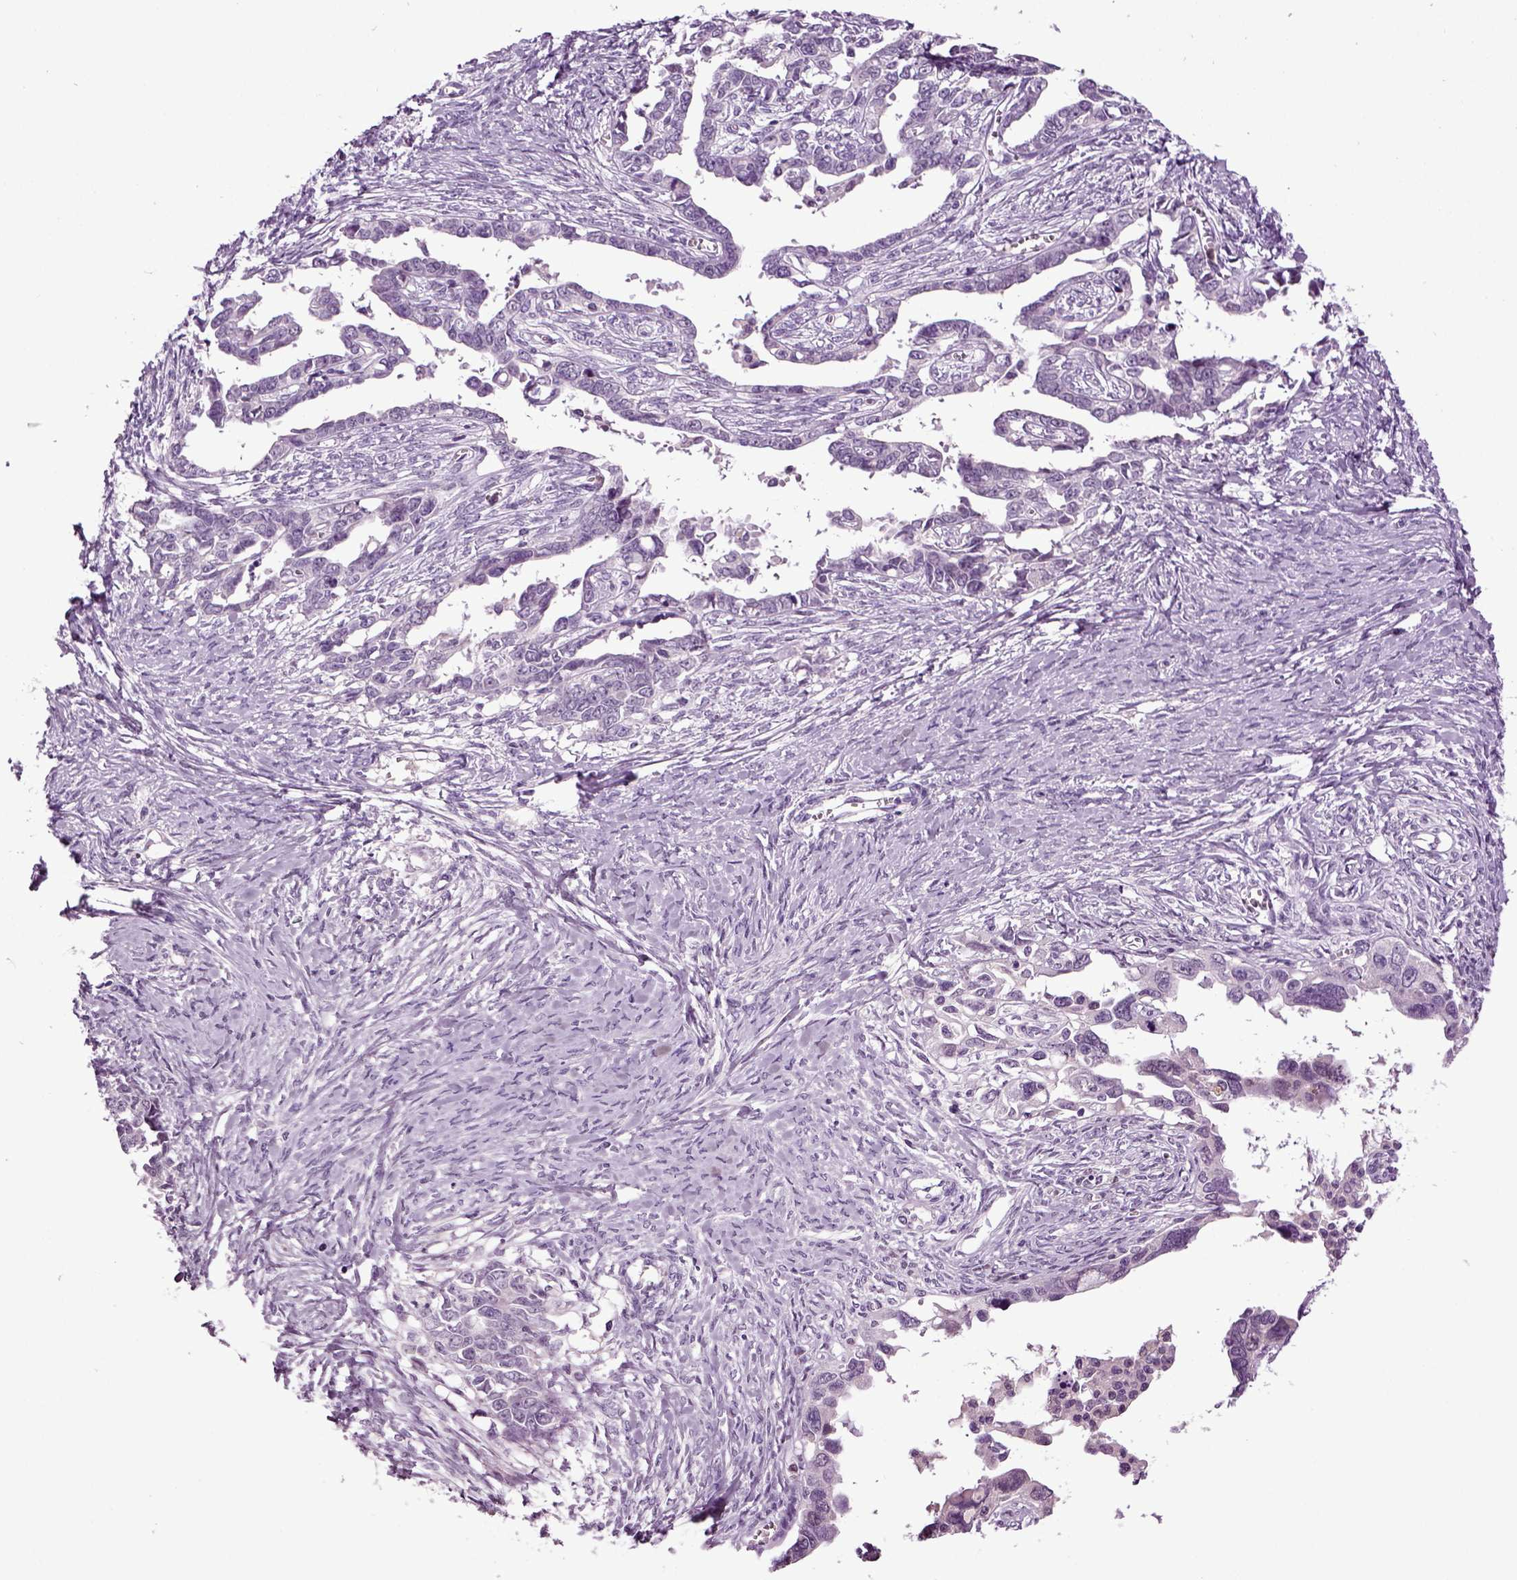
{"staining": {"intensity": "negative", "quantity": "none", "location": "none"}, "tissue": "ovarian cancer", "cell_type": "Tumor cells", "image_type": "cancer", "snomed": [{"axis": "morphology", "description": "Cystadenocarcinoma, serous, NOS"}, {"axis": "topography", "description": "Ovary"}], "caption": "There is no significant staining in tumor cells of serous cystadenocarcinoma (ovarian).", "gene": "FGF11", "patient": {"sex": "female", "age": 69}}